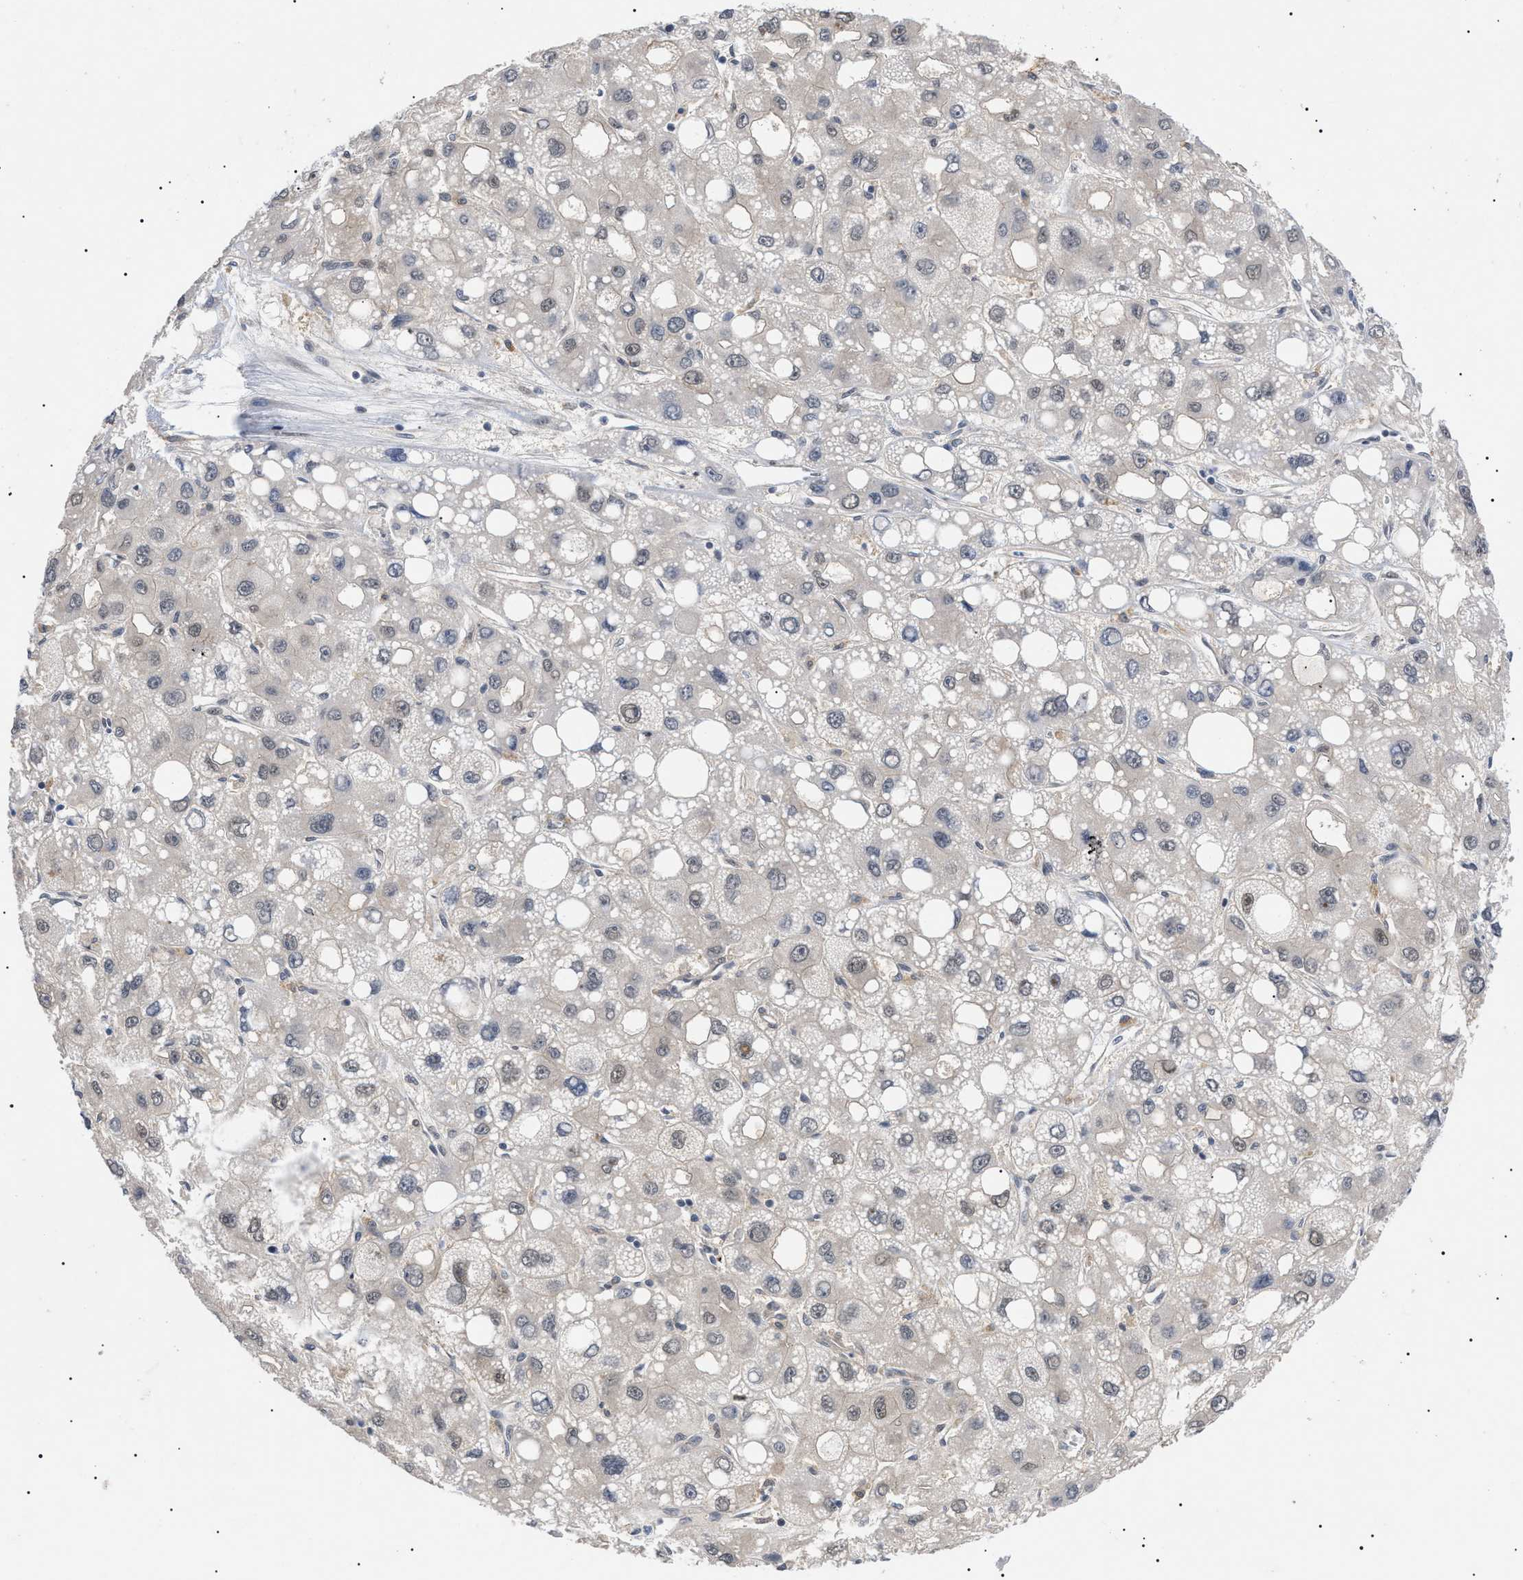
{"staining": {"intensity": "weak", "quantity": "25%-75%", "location": "cytoplasmic/membranous,nuclear"}, "tissue": "liver cancer", "cell_type": "Tumor cells", "image_type": "cancer", "snomed": [{"axis": "morphology", "description": "Carcinoma, Hepatocellular, NOS"}, {"axis": "topography", "description": "Liver"}], "caption": "A high-resolution micrograph shows immunohistochemistry staining of liver cancer (hepatocellular carcinoma), which shows weak cytoplasmic/membranous and nuclear positivity in about 25%-75% of tumor cells.", "gene": "GARRE1", "patient": {"sex": "male", "age": 55}}